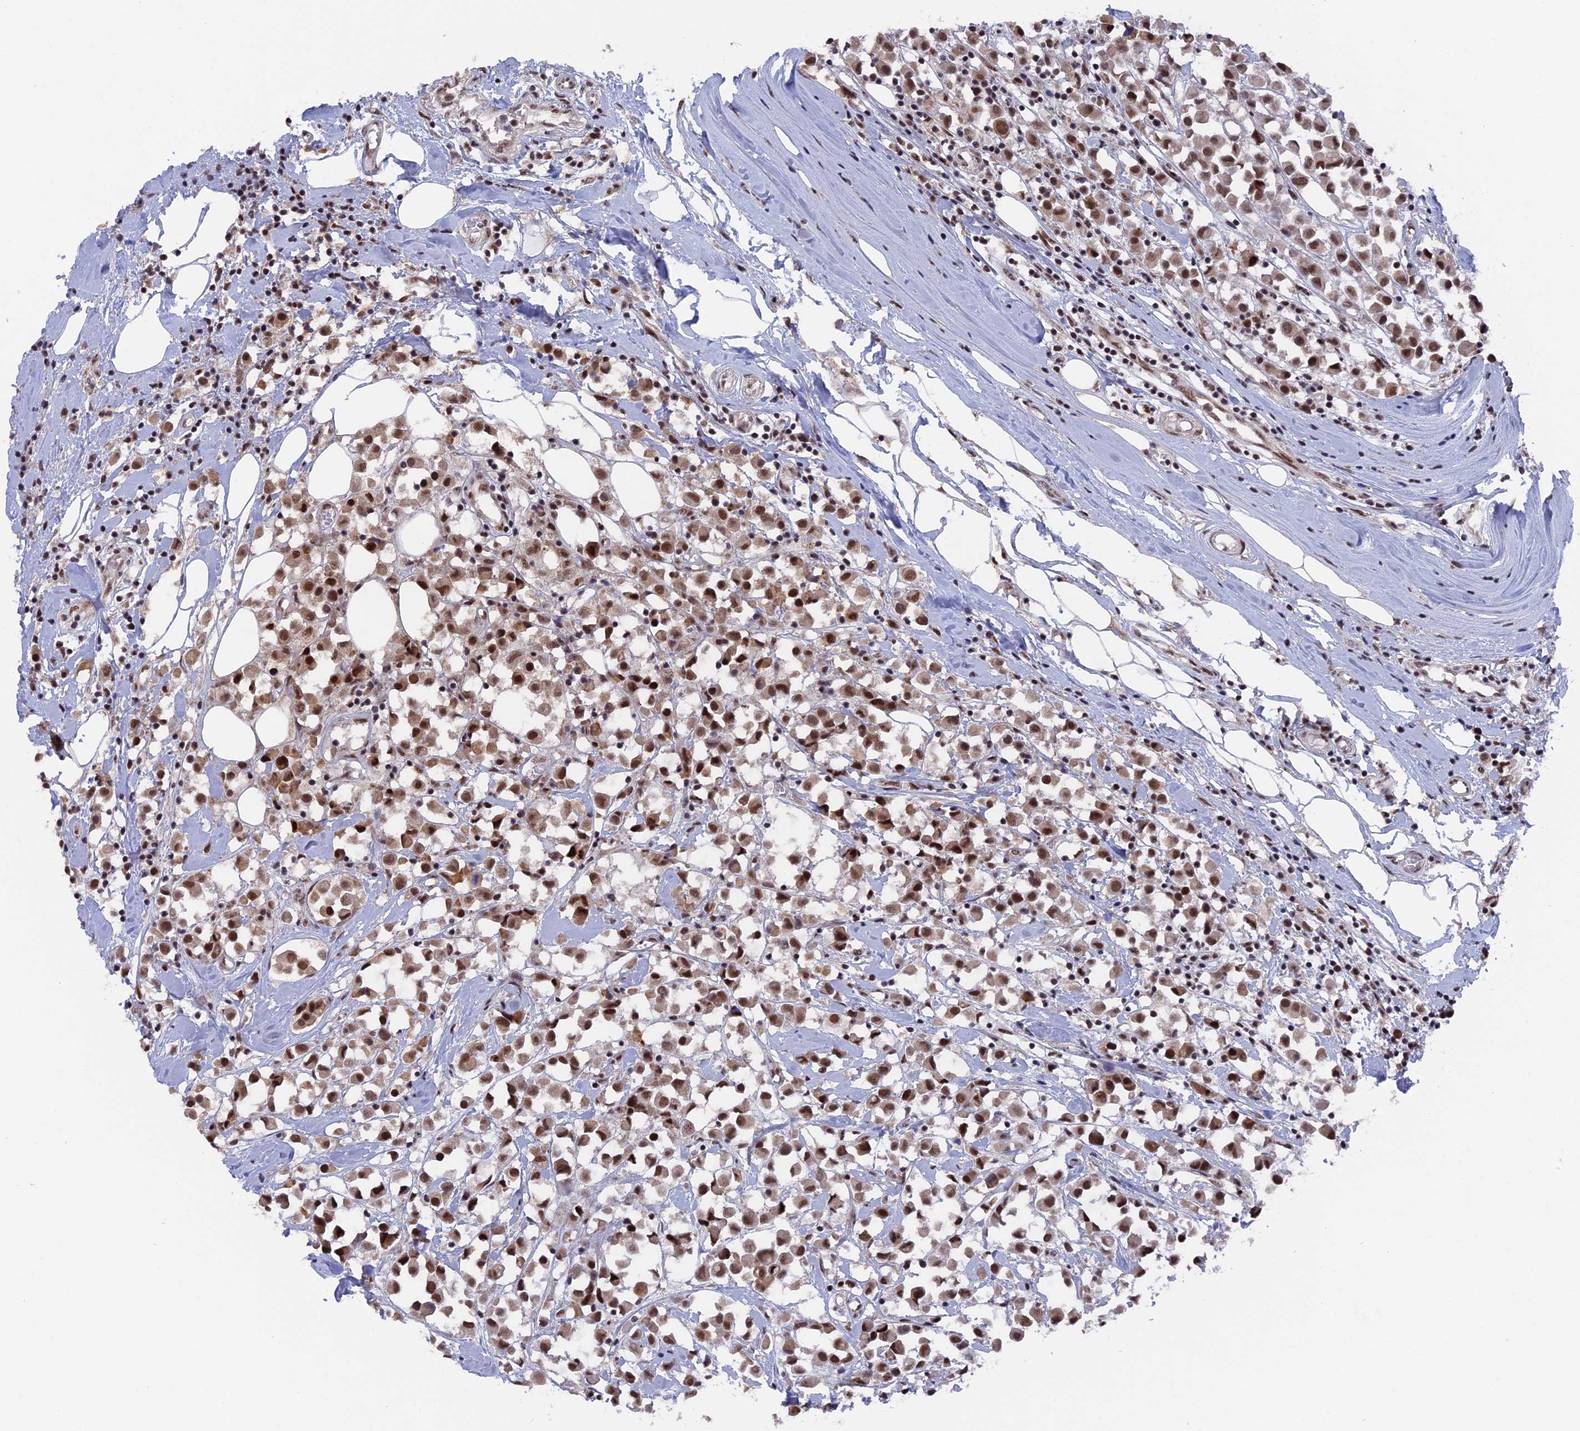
{"staining": {"intensity": "moderate", "quantity": ">75%", "location": "nuclear"}, "tissue": "breast cancer", "cell_type": "Tumor cells", "image_type": "cancer", "snomed": [{"axis": "morphology", "description": "Duct carcinoma"}, {"axis": "topography", "description": "Breast"}], "caption": "Protein expression analysis of human breast invasive ductal carcinoma reveals moderate nuclear expression in approximately >75% of tumor cells.", "gene": "SF3A2", "patient": {"sex": "female", "age": 61}}